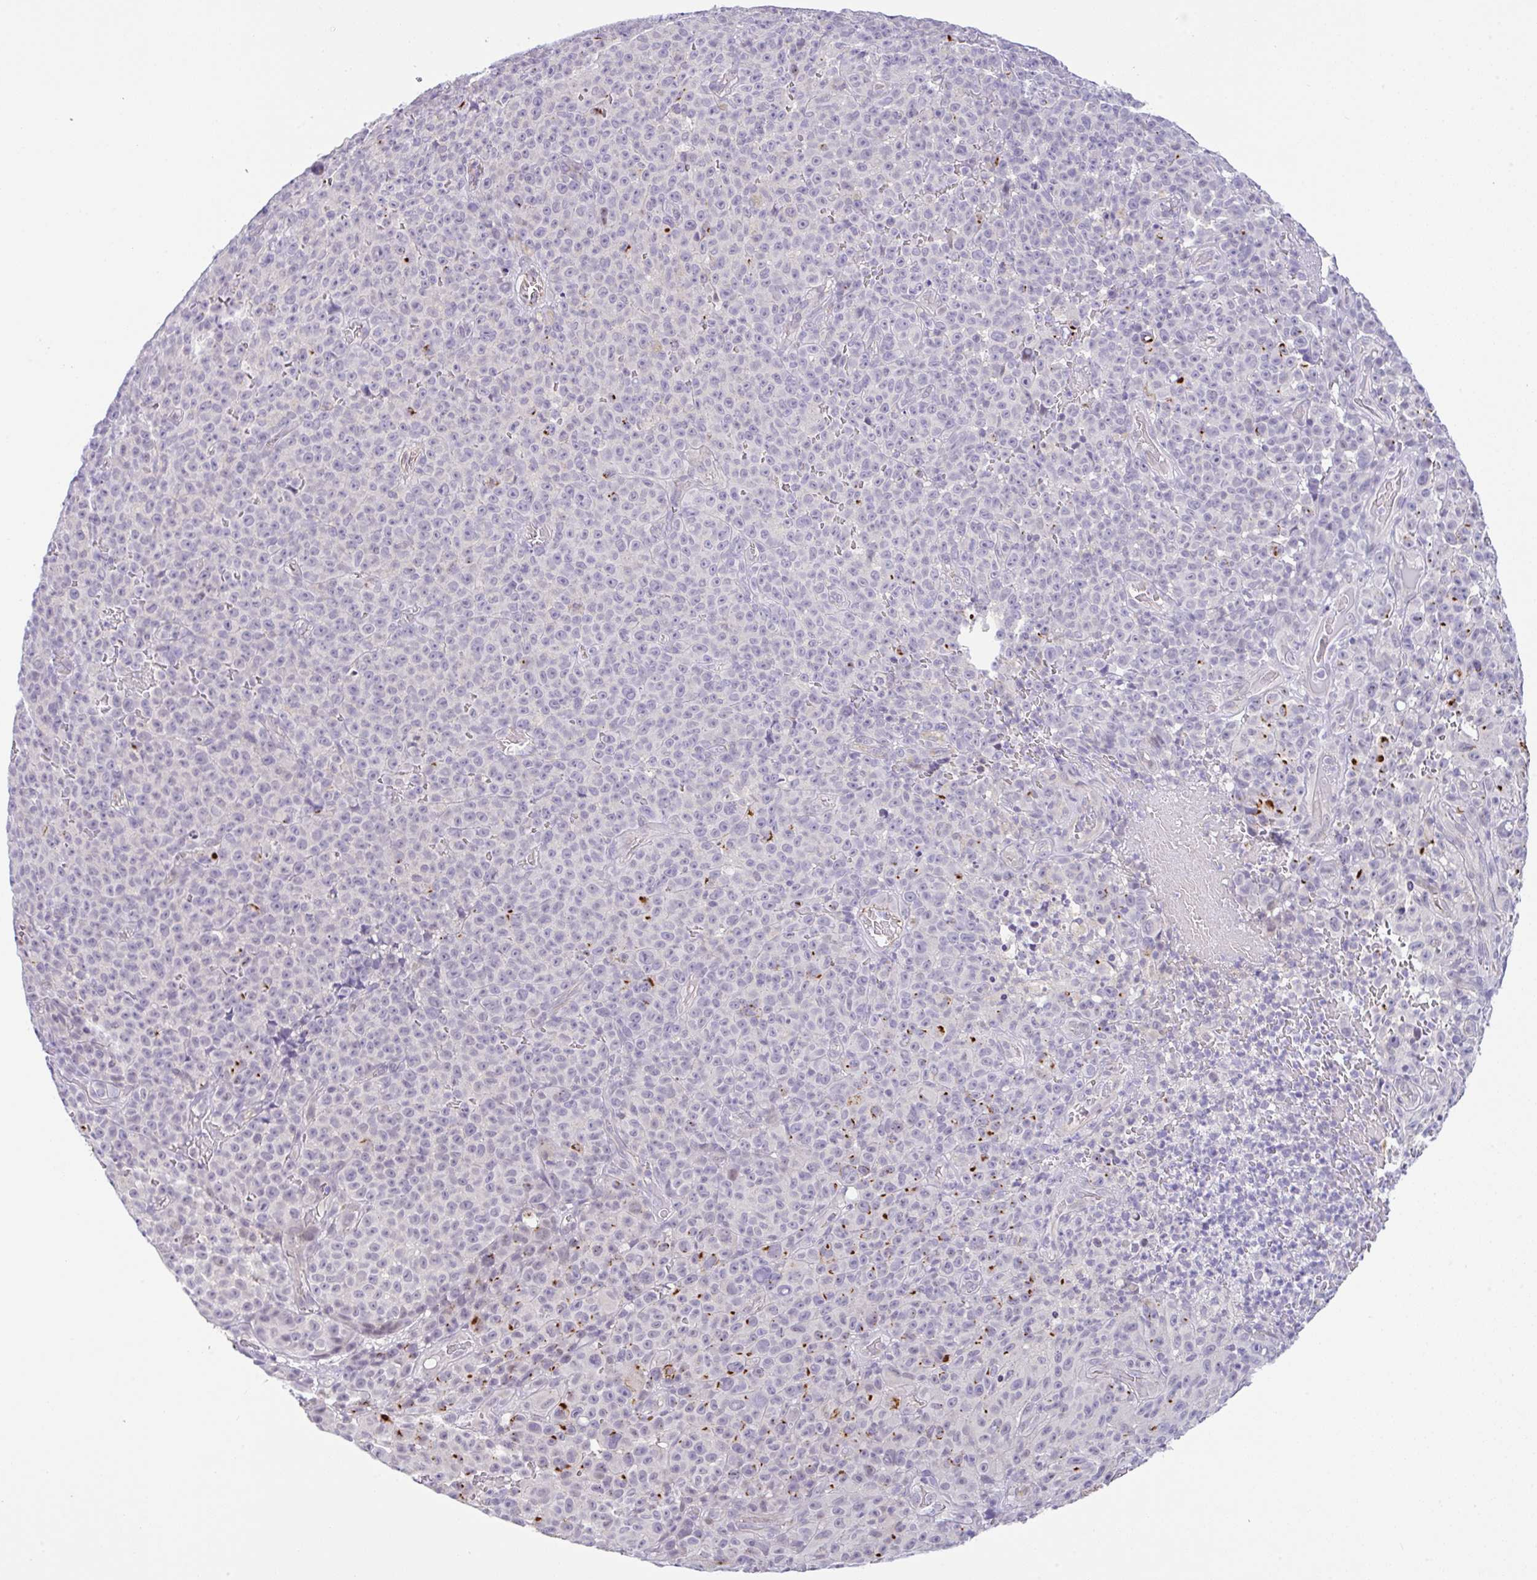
{"staining": {"intensity": "negative", "quantity": "none", "location": "none"}, "tissue": "melanoma", "cell_type": "Tumor cells", "image_type": "cancer", "snomed": [{"axis": "morphology", "description": "Malignant melanoma, NOS"}, {"axis": "topography", "description": "Skin"}], "caption": "Immunohistochemistry micrograph of neoplastic tissue: human melanoma stained with DAB (3,3'-diaminobenzidine) shows no significant protein staining in tumor cells.", "gene": "CGNL1", "patient": {"sex": "female", "age": 82}}